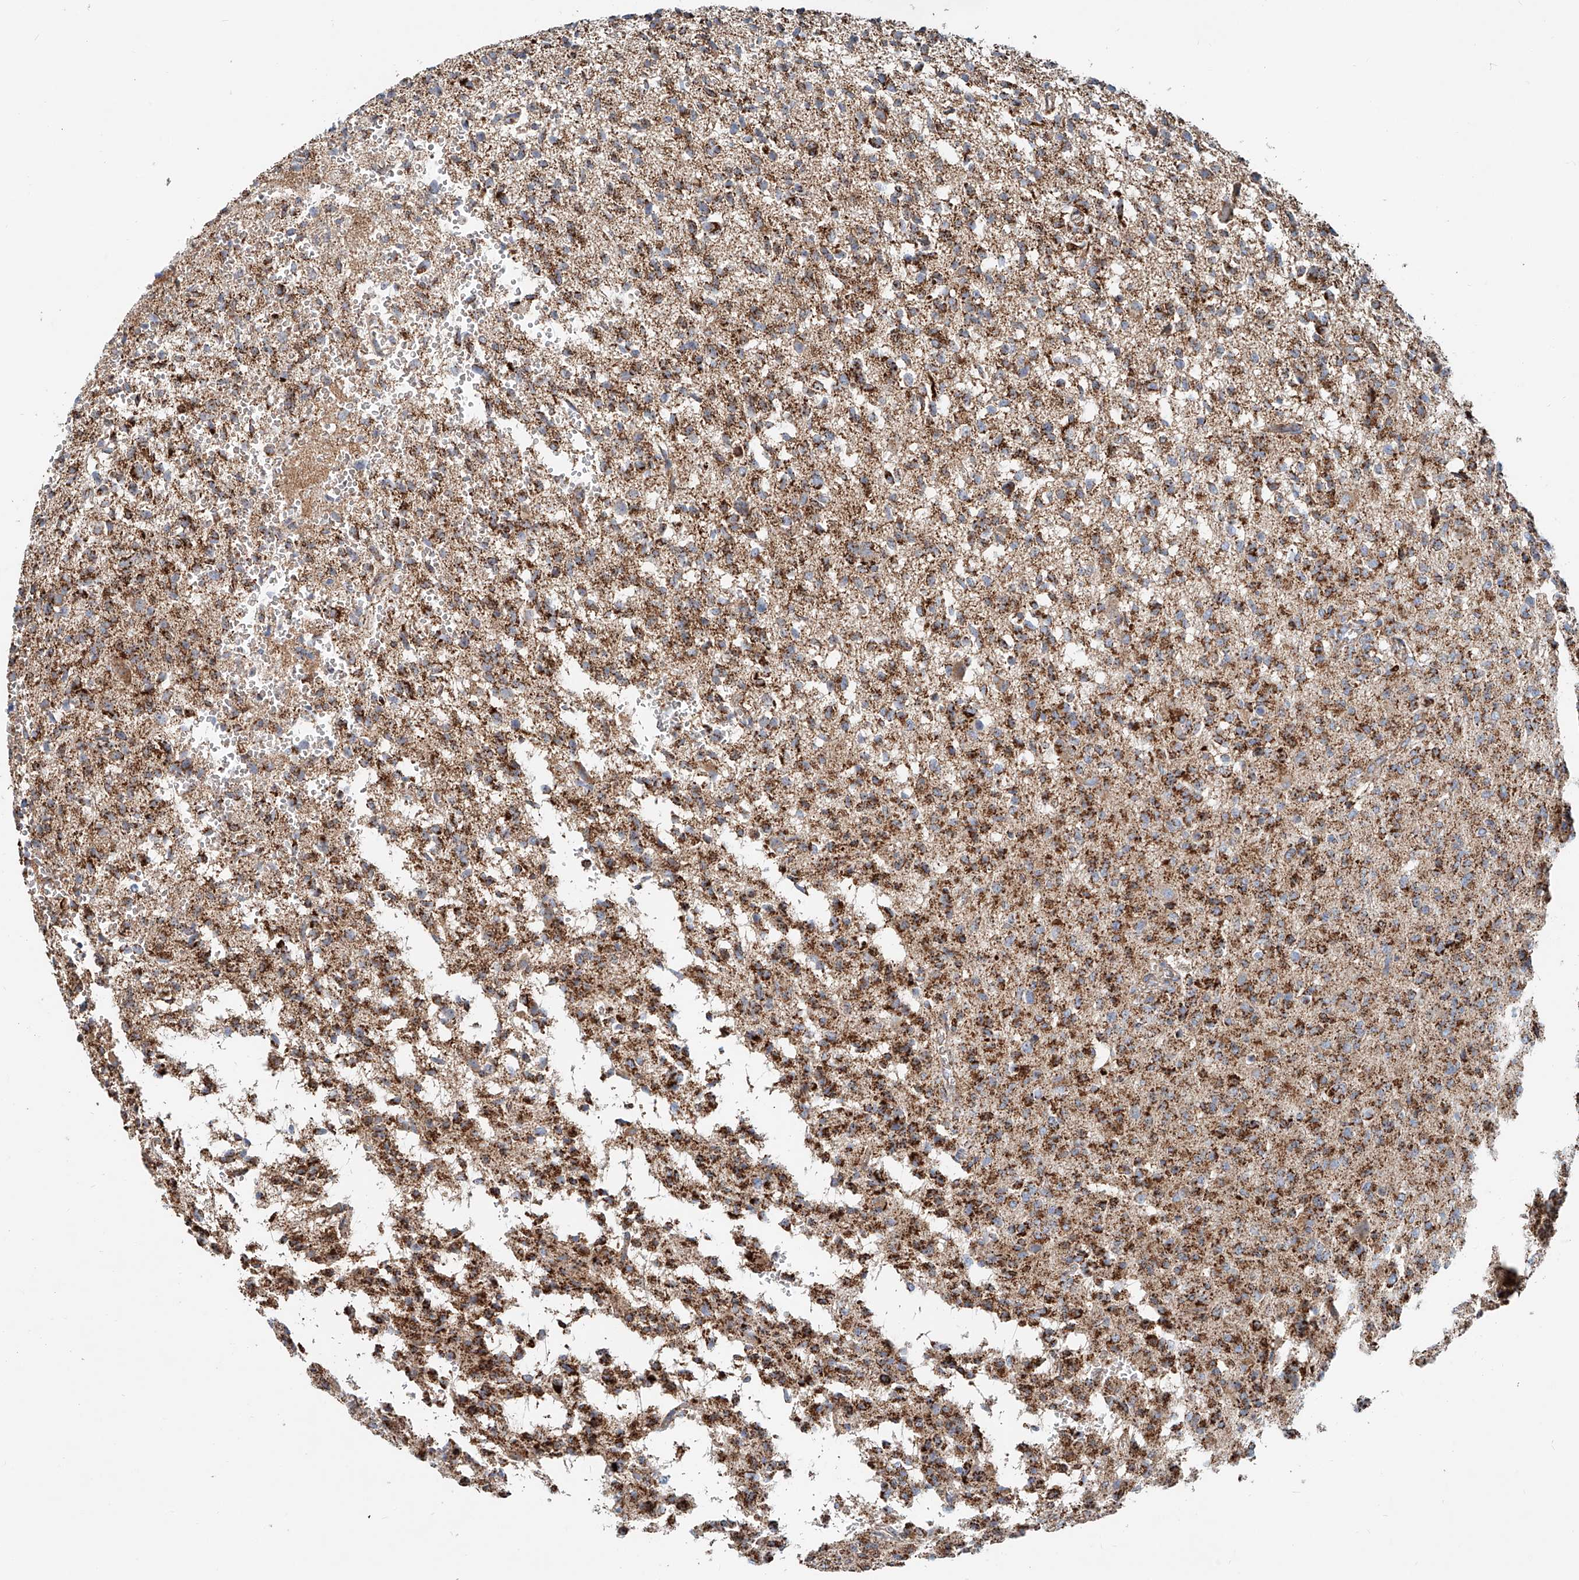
{"staining": {"intensity": "moderate", "quantity": ">75%", "location": "cytoplasmic/membranous"}, "tissue": "glioma", "cell_type": "Tumor cells", "image_type": "cancer", "snomed": [{"axis": "morphology", "description": "Glioma, malignant, High grade"}, {"axis": "topography", "description": "Brain"}], "caption": "Glioma stained with a brown dye demonstrates moderate cytoplasmic/membranous positive expression in about >75% of tumor cells.", "gene": "CARD10", "patient": {"sex": "female", "age": 57}}